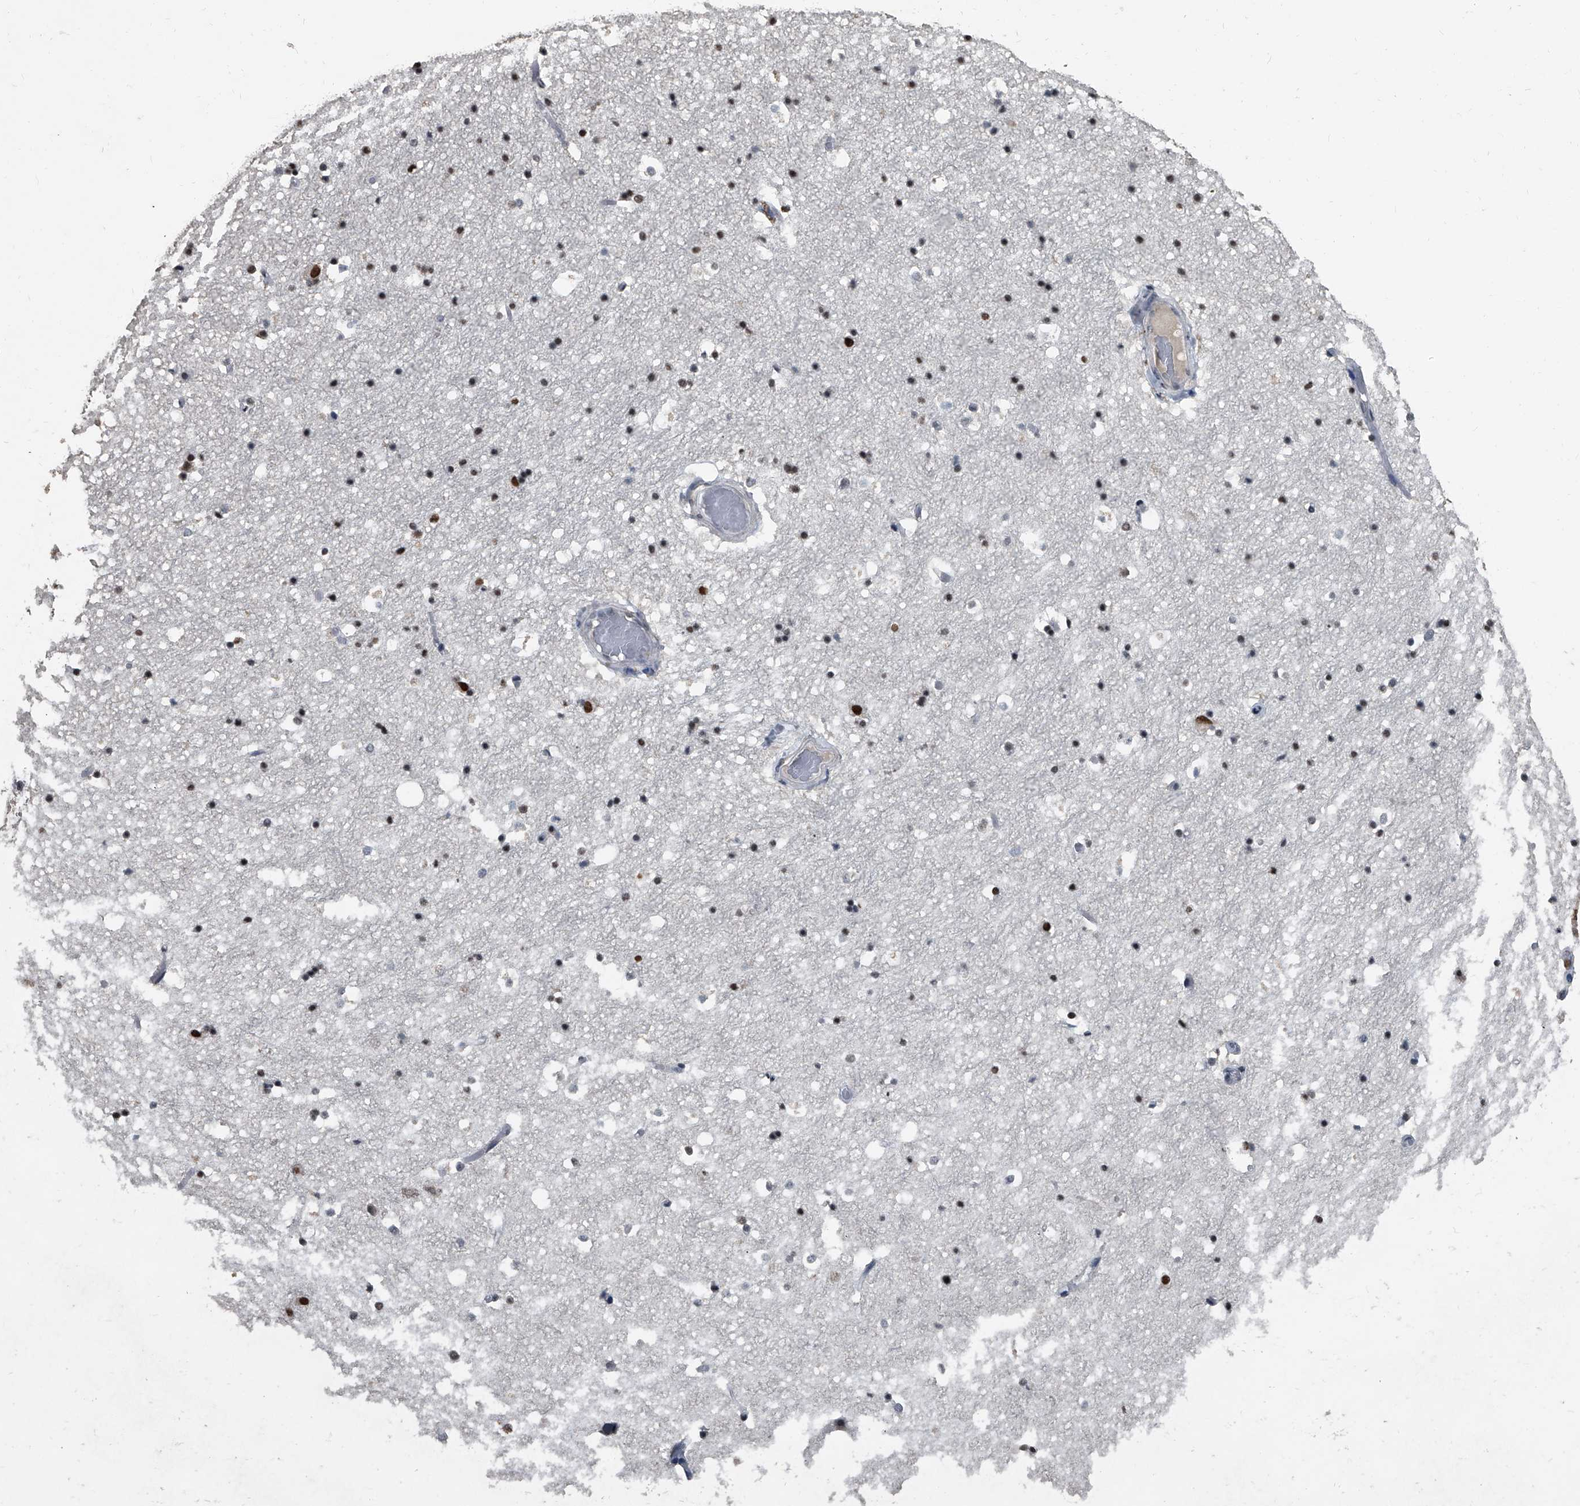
{"staining": {"intensity": "moderate", "quantity": "<25%", "location": "nuclear"}, "tissue": "cerebral cortex", "cell_type": "Endothelial cells", "image_type": "normal", "snomed": [{"axis": "morphology", "description": "Normal tissue, NOS"}, {"axis": "morphology", "description": "Developmental malformation"}, {"axis": "topography", "description": "Cerebral cortex"}], "caption": "An IHC image of benign tissue is shown. Protein staining in brown highlights moderate nuclear positivity in cerebral cortex within endothelial cells. Using DAB (3,3'-diaminobenzidine) (brown) and hematoxylin (blue) stains, captured at high magnification using brightfield microscopy.", "gene": "MATR3", "patient": {"sex": "female", "age": 30}}